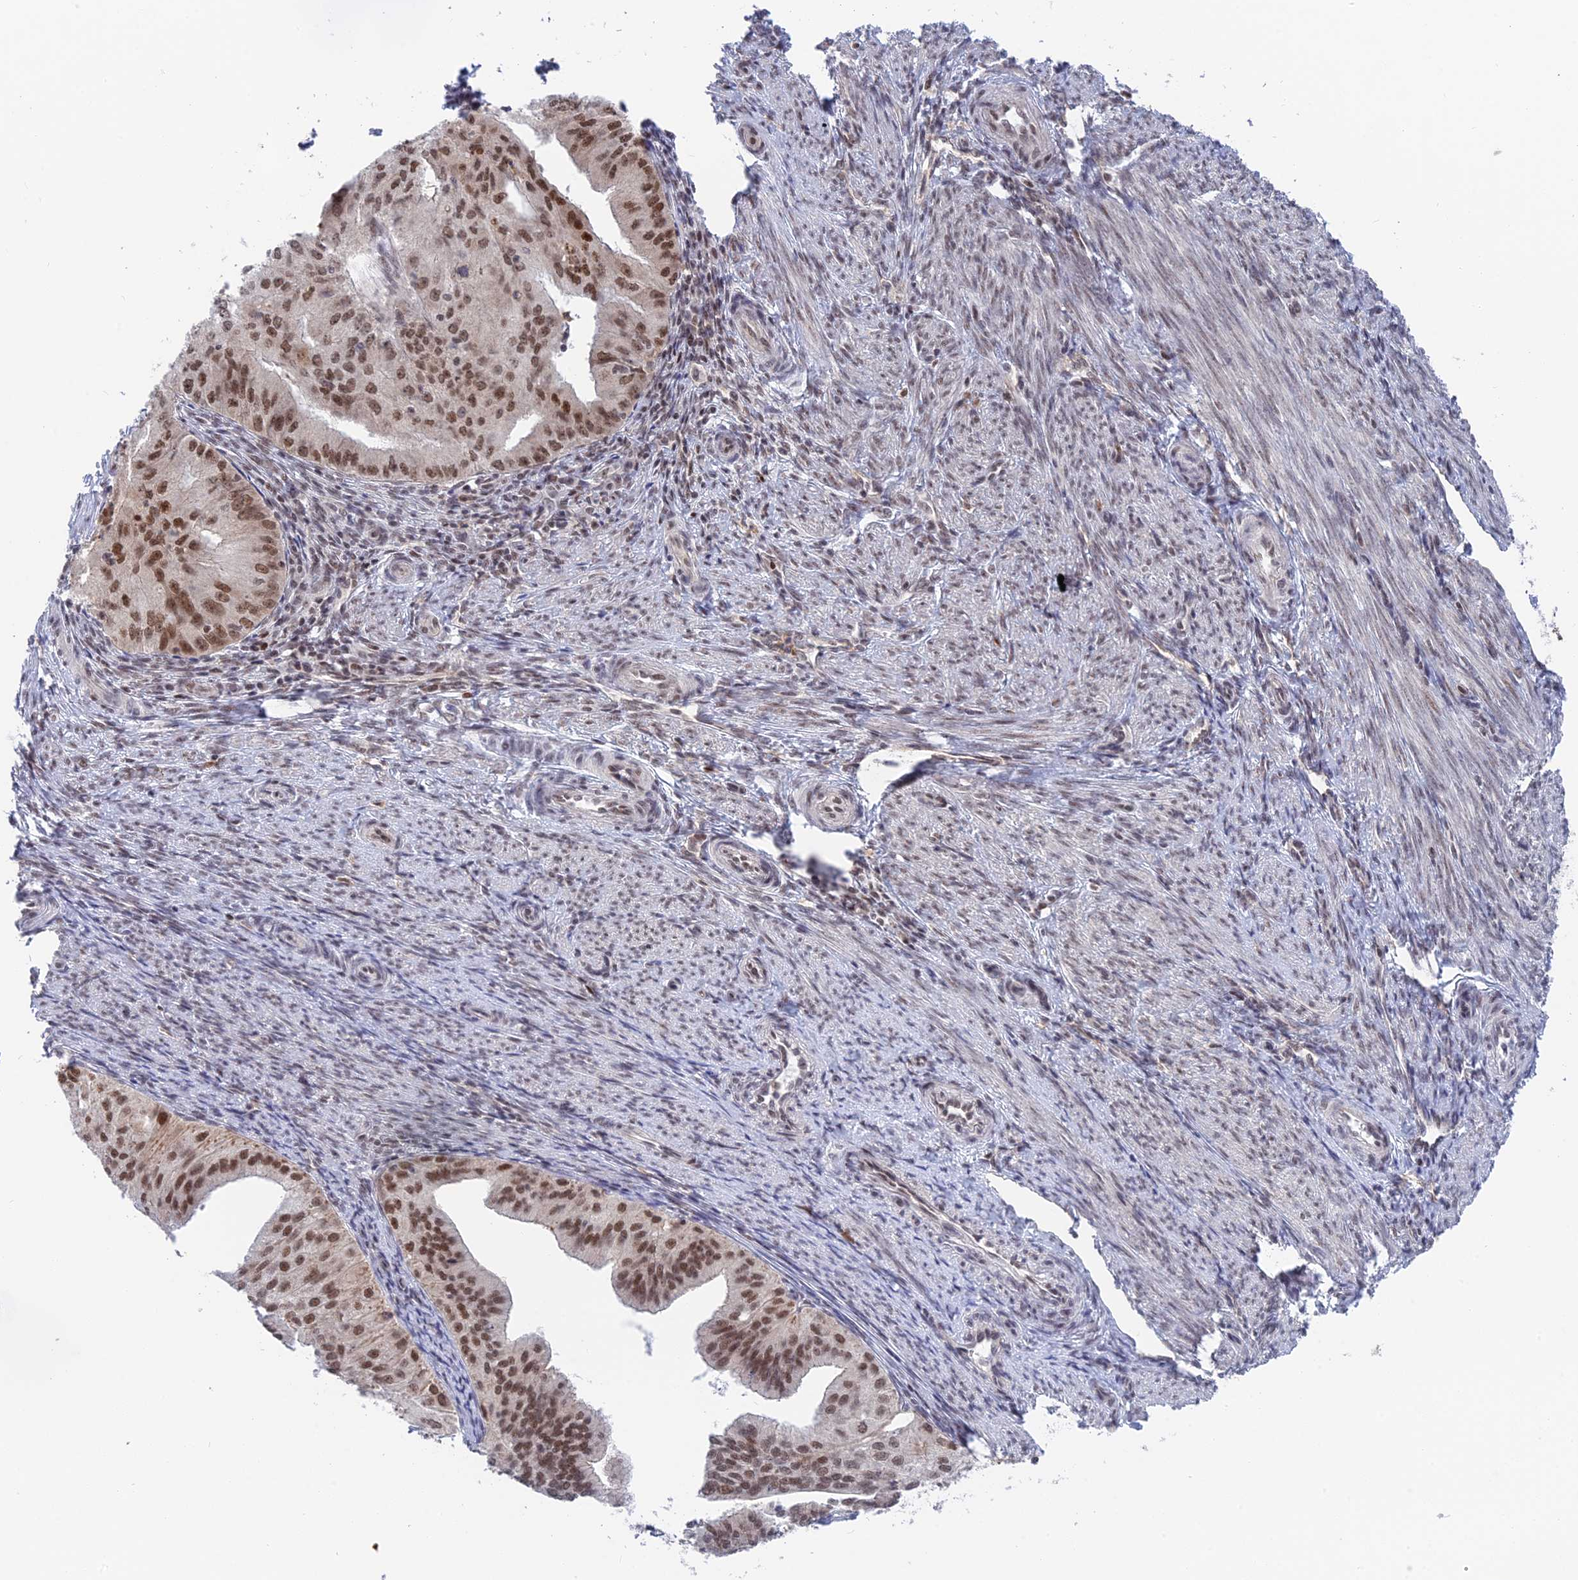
{"staining": {"intensity": "moderate", "quantity": ">75%", "location": "nuclear"}, "tissue": "endometrial cancer", "cell_type": "Tumor cells", "image_type": "cancer", "snomed": [{"axis": "morphology", "description": "Adenocarcinoma, NOS"}, {"axis": "topography", "description": "Endometrium"}], "caption": "Endometrial cancer (adenocarcinoma) stained for a protein (brown) demonstrates moderate nuclear positive positivity in approximately >75% of tumor cells.", "gene": "TCEA1", "patient": {"sex": "female", "age": 50}}